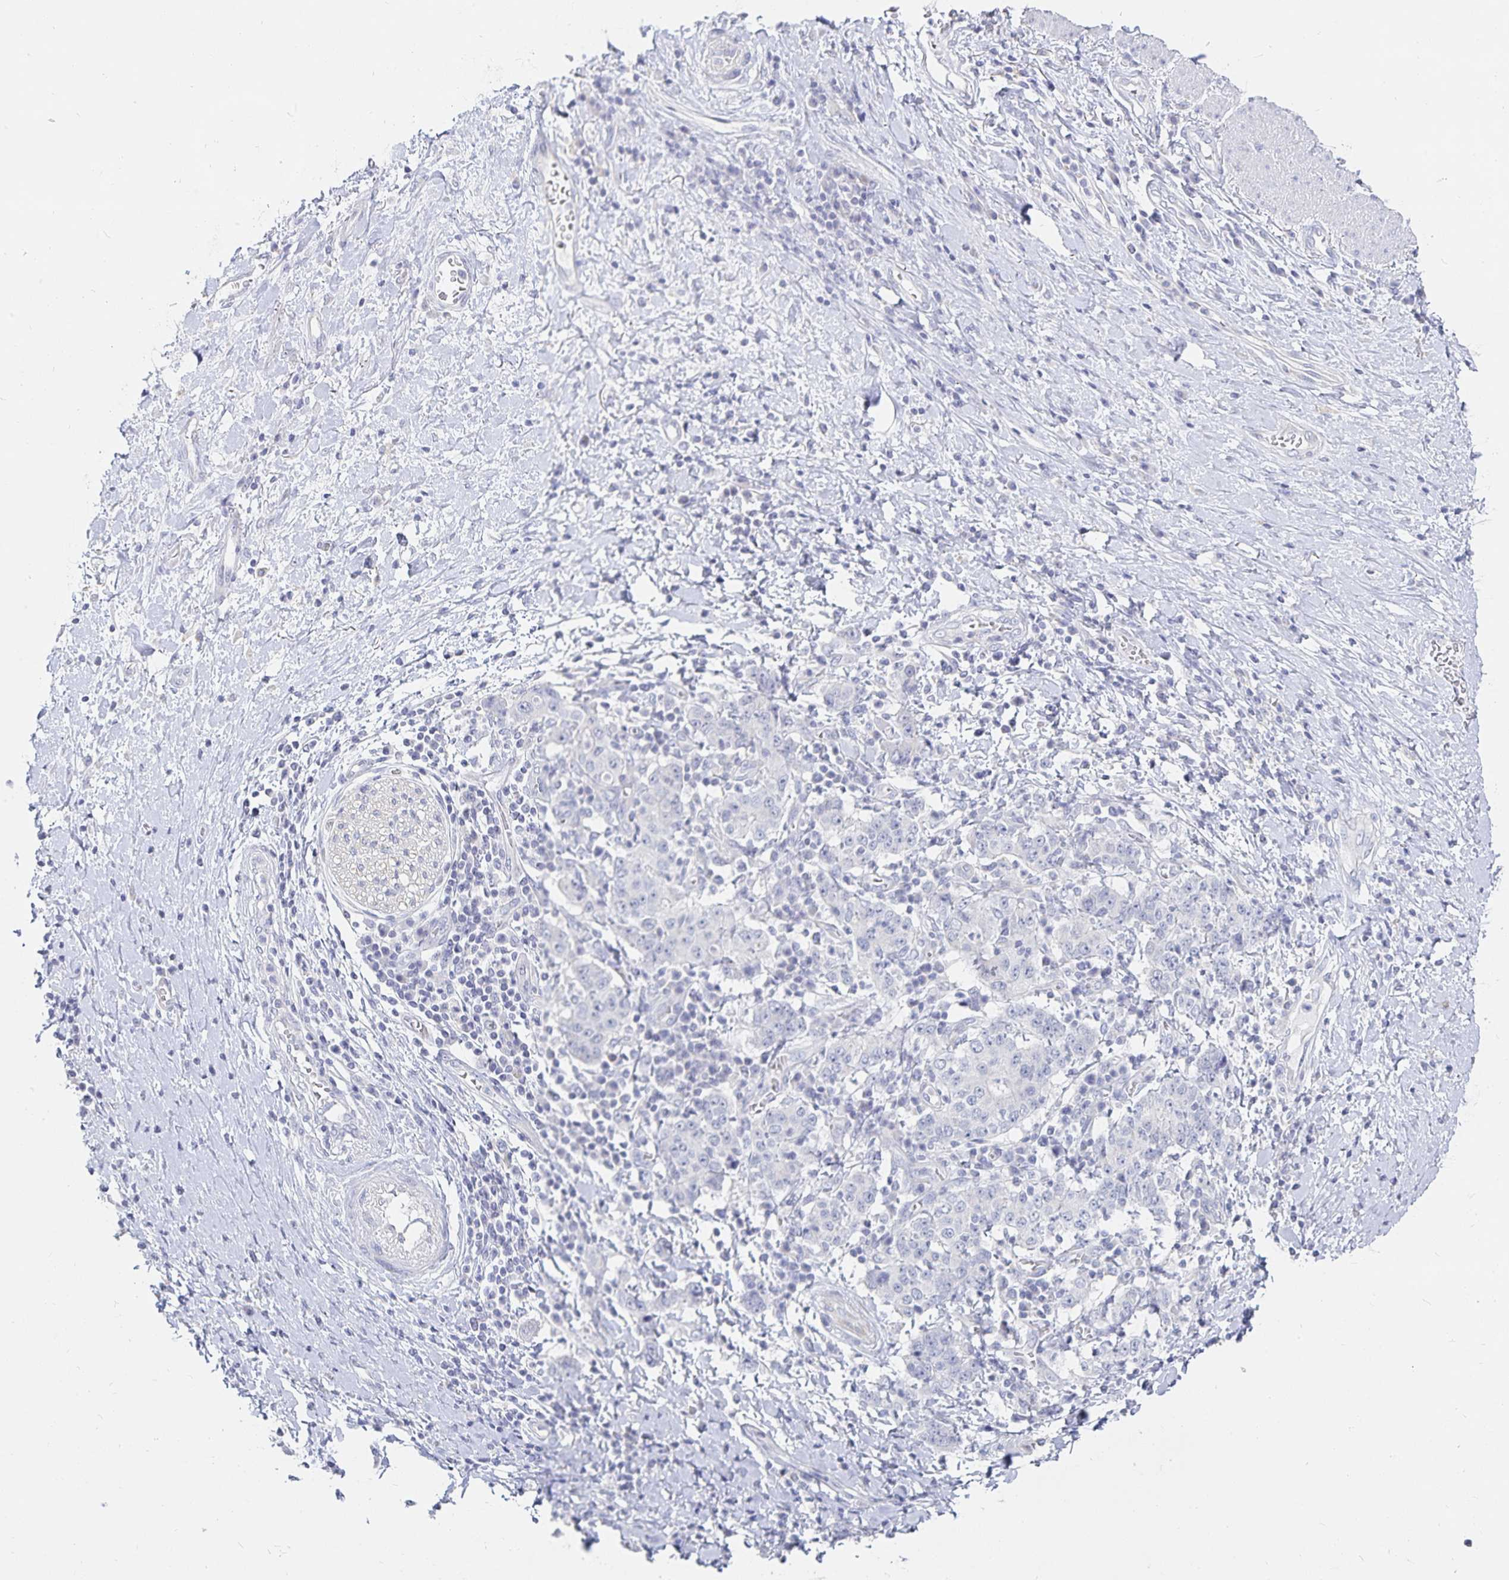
{"staining": {"intensity": "negative", "quantity": "none", "location": "none"}, "tissue": "stomach cancer", "cell_type": "Tumor cells", "image_type": "cancer", "snomed": [{"axis": "morphology", "description": "Normal tissue, NOS"}, {"axis": "morphology", "description": "Adenocarcinoma, NOS"}, {"axis": "topography", "description": "Stomach, upper"}, {"axis": "topography", "description": "Stomach"}], "caption": "Stomach cancer stained for a protein using IHC exhibits no positivity tumor cells.", "gene": "SFTPA1", "patient": {"sex": "male", "age": 59}}